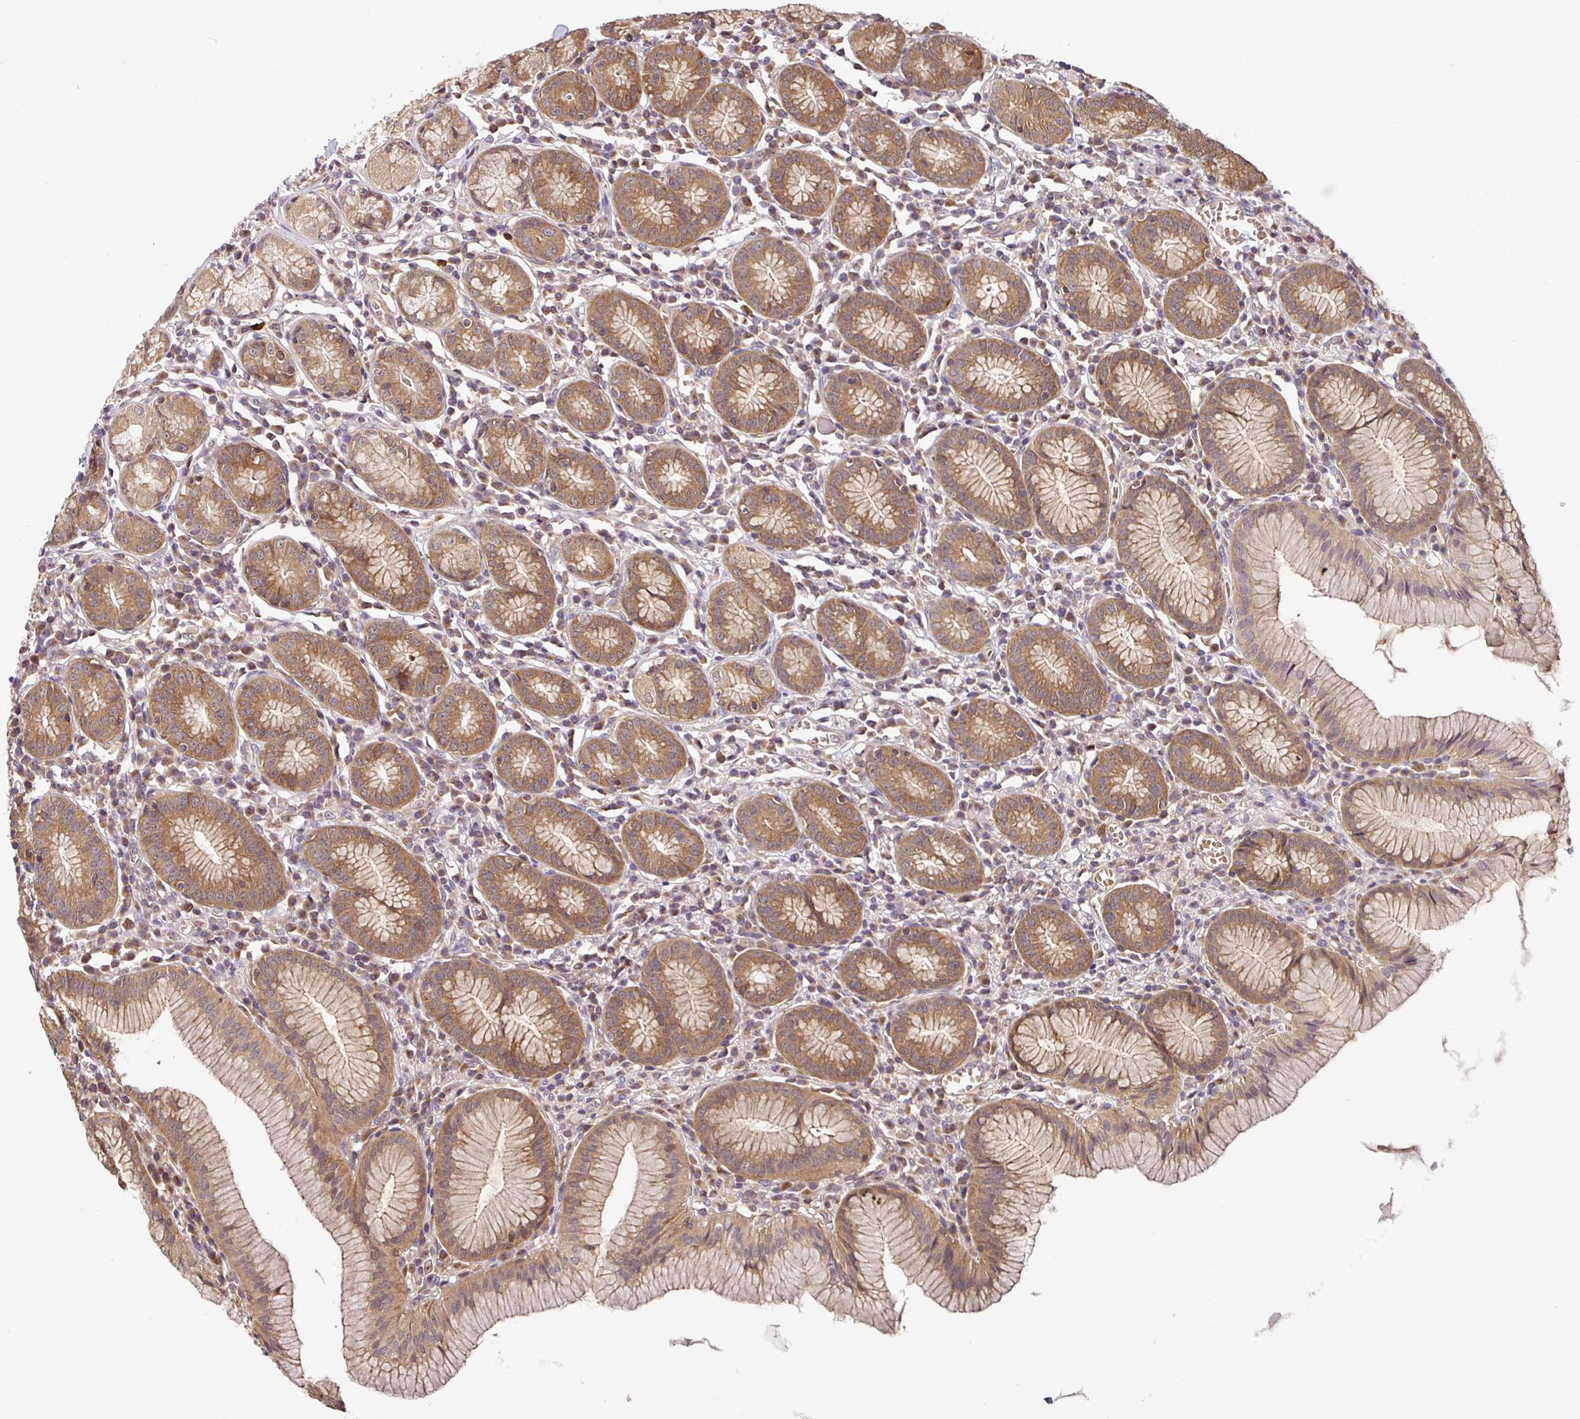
{"staining": {"intensity": "moderate", "quantity": ">75%", "location": "cytoplasmic/membranous"}, "tissue": "stomach", "cell_type": "Glandular cells", "image_type": "normal", "snomed": [{"axis": "morphology", "description": "Normal tissue, NOS"}, {"axis": "topography", "description": "Stomach"}], "caption": "There is medium levels of moderate cytoplasmic/membranous positivity in glandular cells of unremarkable stomach, as demonstrated by immunohistochemical staining (brown color).", "gene": "SHB", "patient": {"sex": "male", "age": 55}}